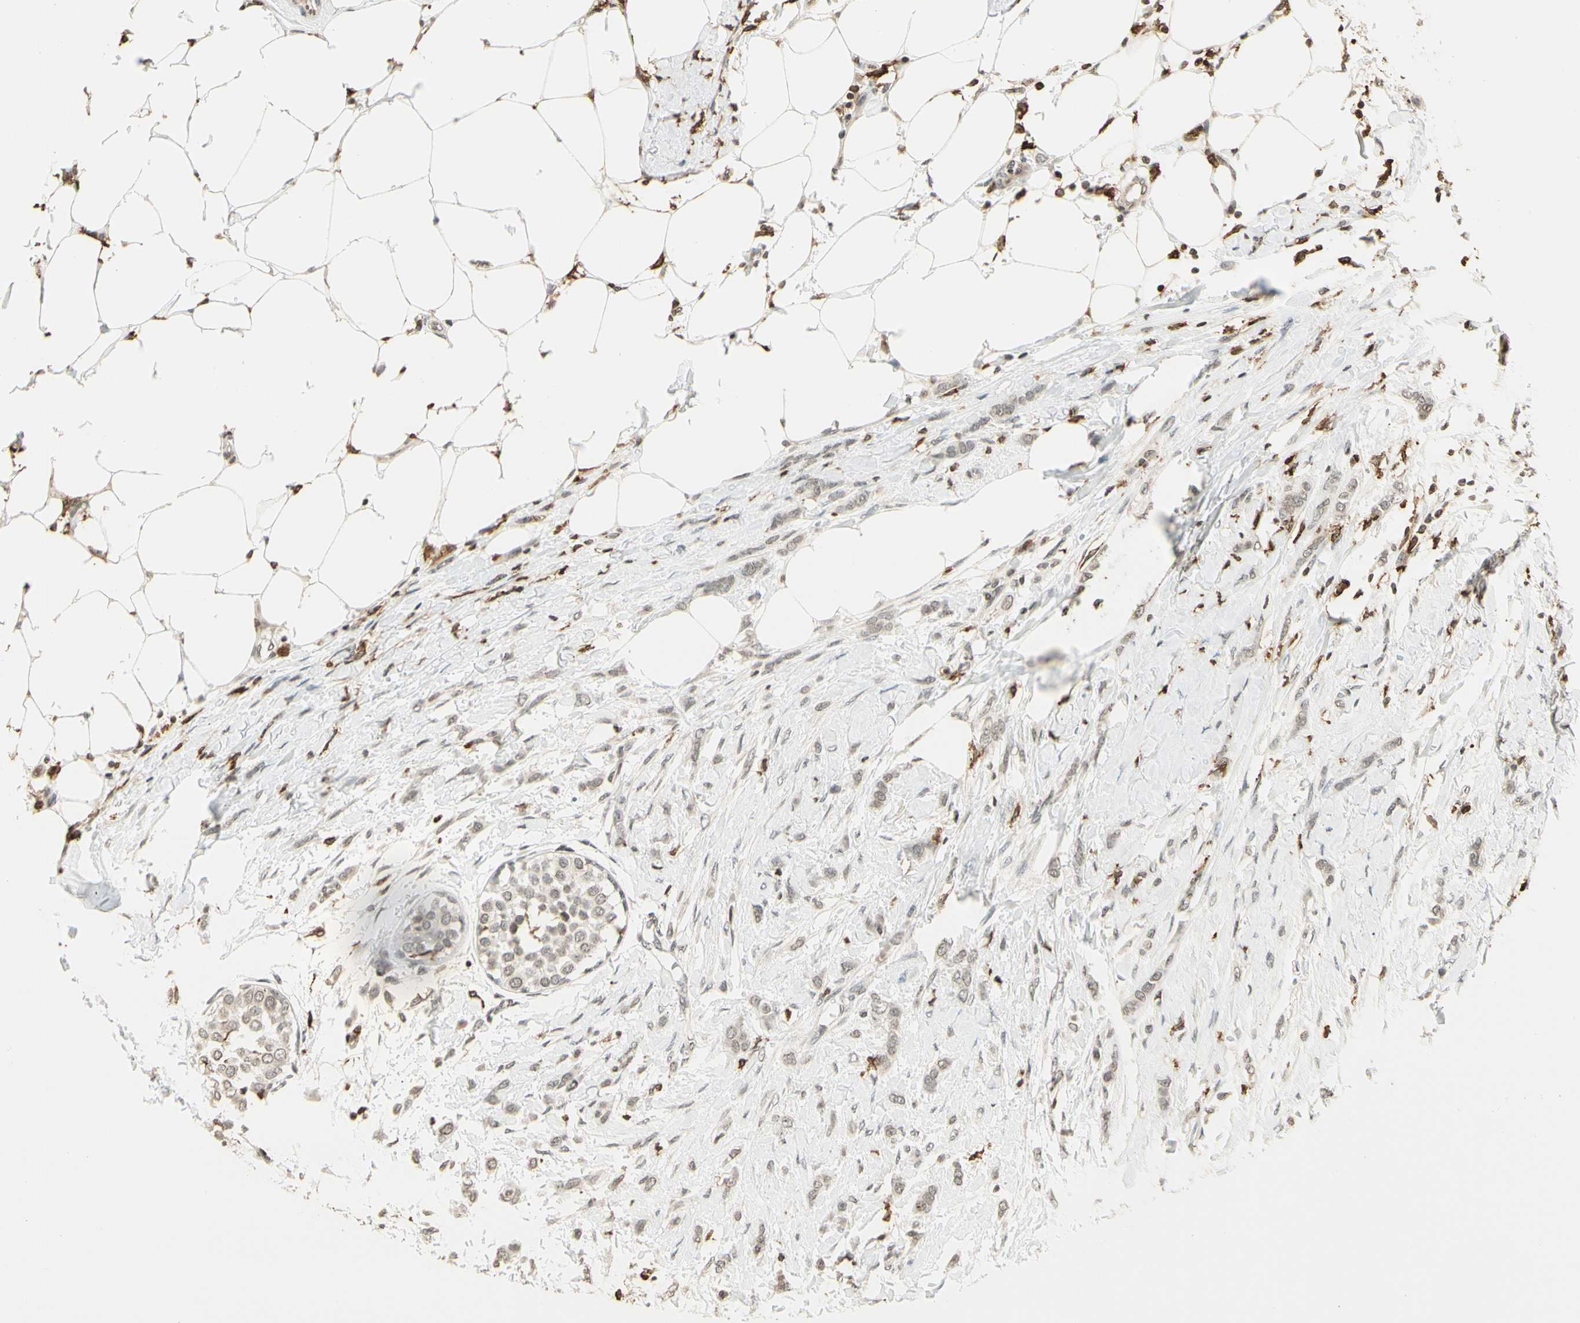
{"staining": {"intensity": "weak", "quantity": ">75%", "location": "nuclear"}, "tissue": "breast cancer", "cell_type": "Tumor cells", "image_type": "cancer", "snomed": [{"axis": "morphology", "description": "Lobular carcinoma, in situ"}, {"axis": "morphology", "description": "Lobular carcinoma"}, {"axis": "topography", "description": "Breast"}], "caption": "Protein staining of breast cancer tissue shows weak nuclear positivity in about >75% of tumor cells.", "gene": "FER", "patient": {"sex": "female", "age": 41}}